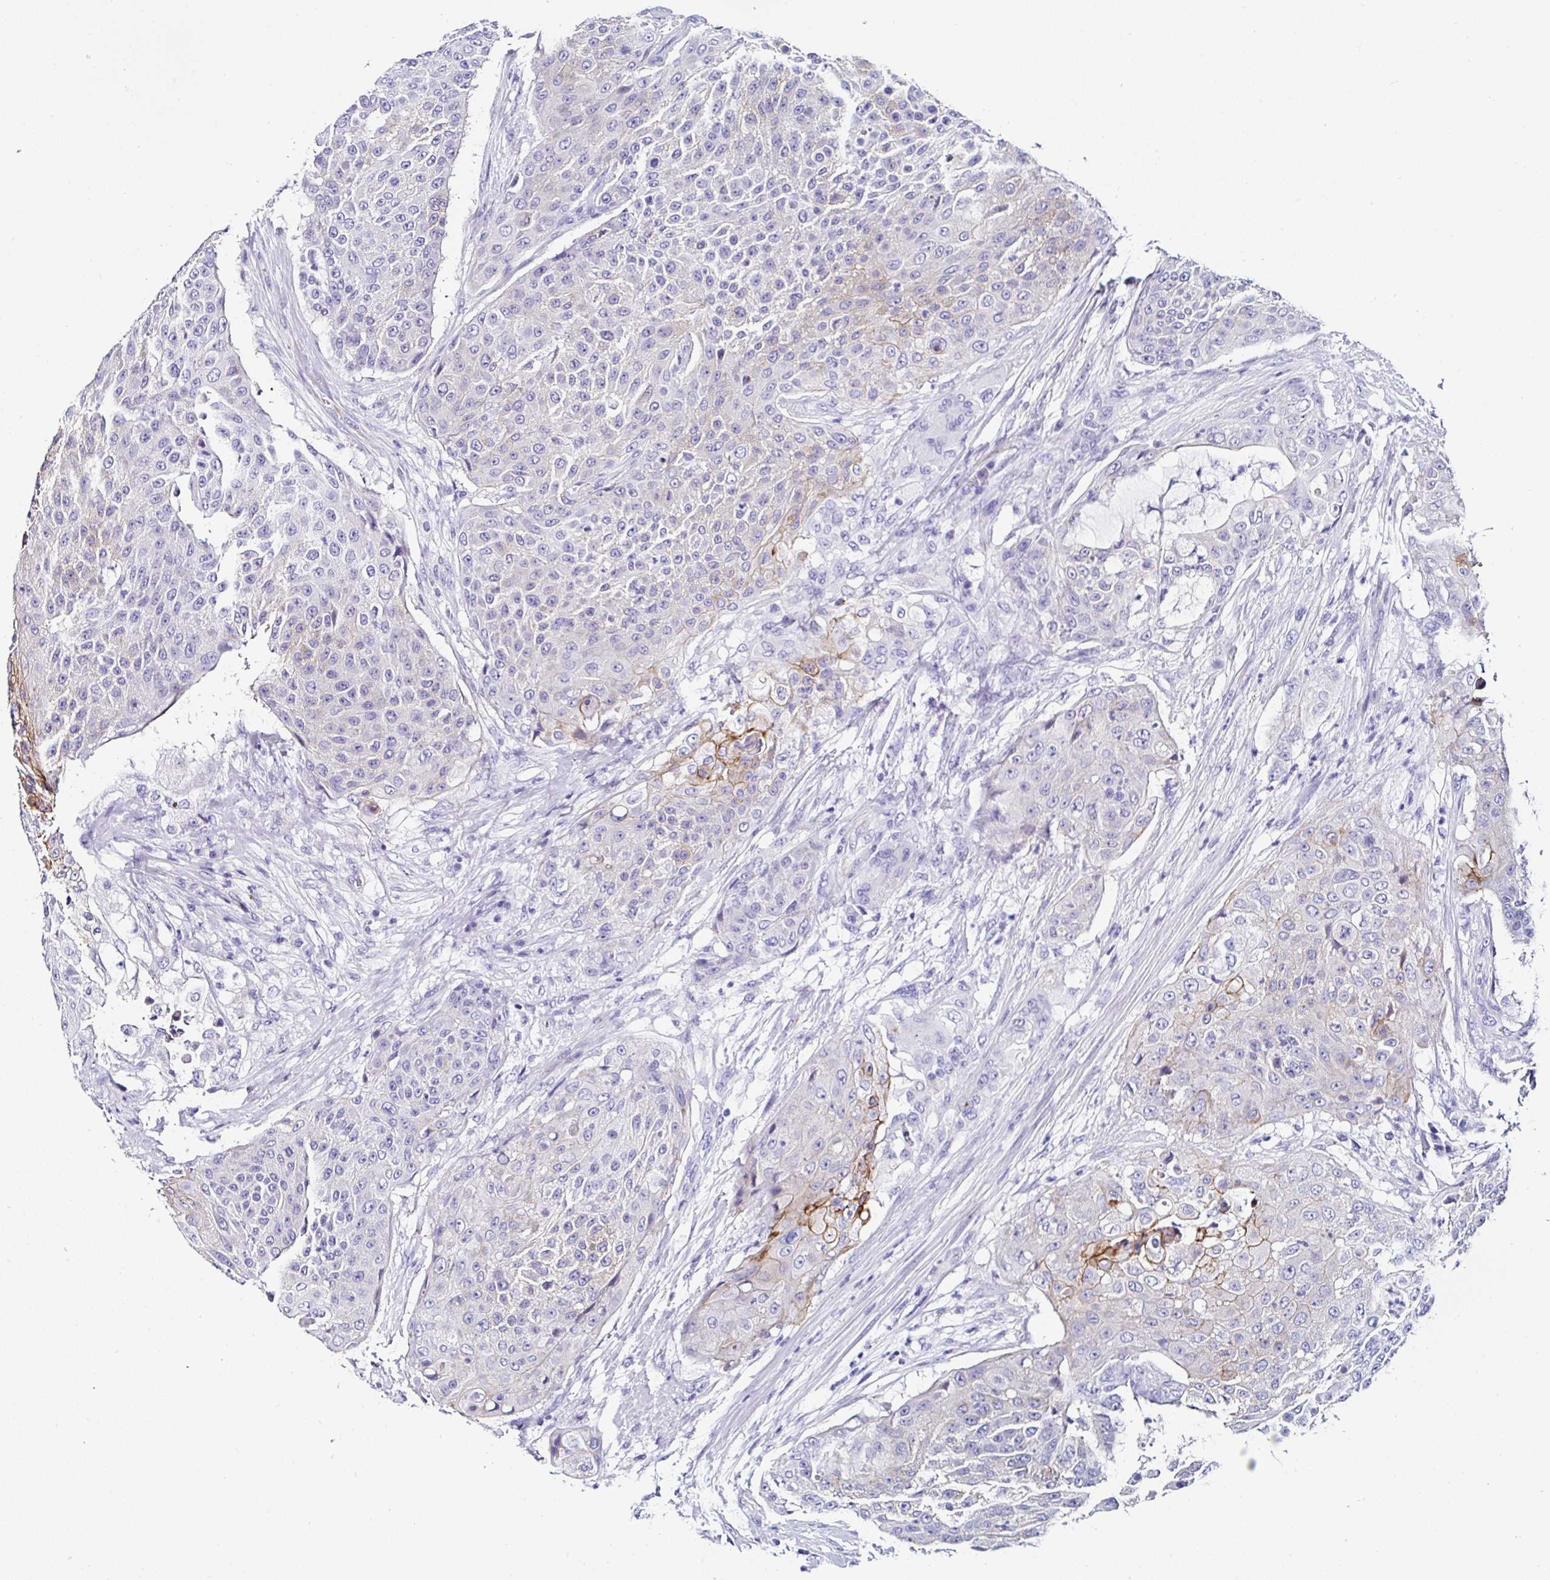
{"staining": {"intensity": "moderate", "quantity": "<25%", "location": "cytoplasmic/membranous"}, "tissue": "urothelial cancer", "cell_type": "Tumor cells", "image_type": "cancer", "snomed": [{"axis": "morphology", "description": "Urothelial carcinoma, High grade"}, {"axis": "topography", "description": "Urinary bladder"}], "caption": "Immunohistochemical staining of human urothelial cancer reveals low levels of moderate cytoplasmic/membranous protein positivity in approximately <25% of tumor cells.", "gene": "TMPRSS11E", "patient": {"sex": "female", "age": 63}}